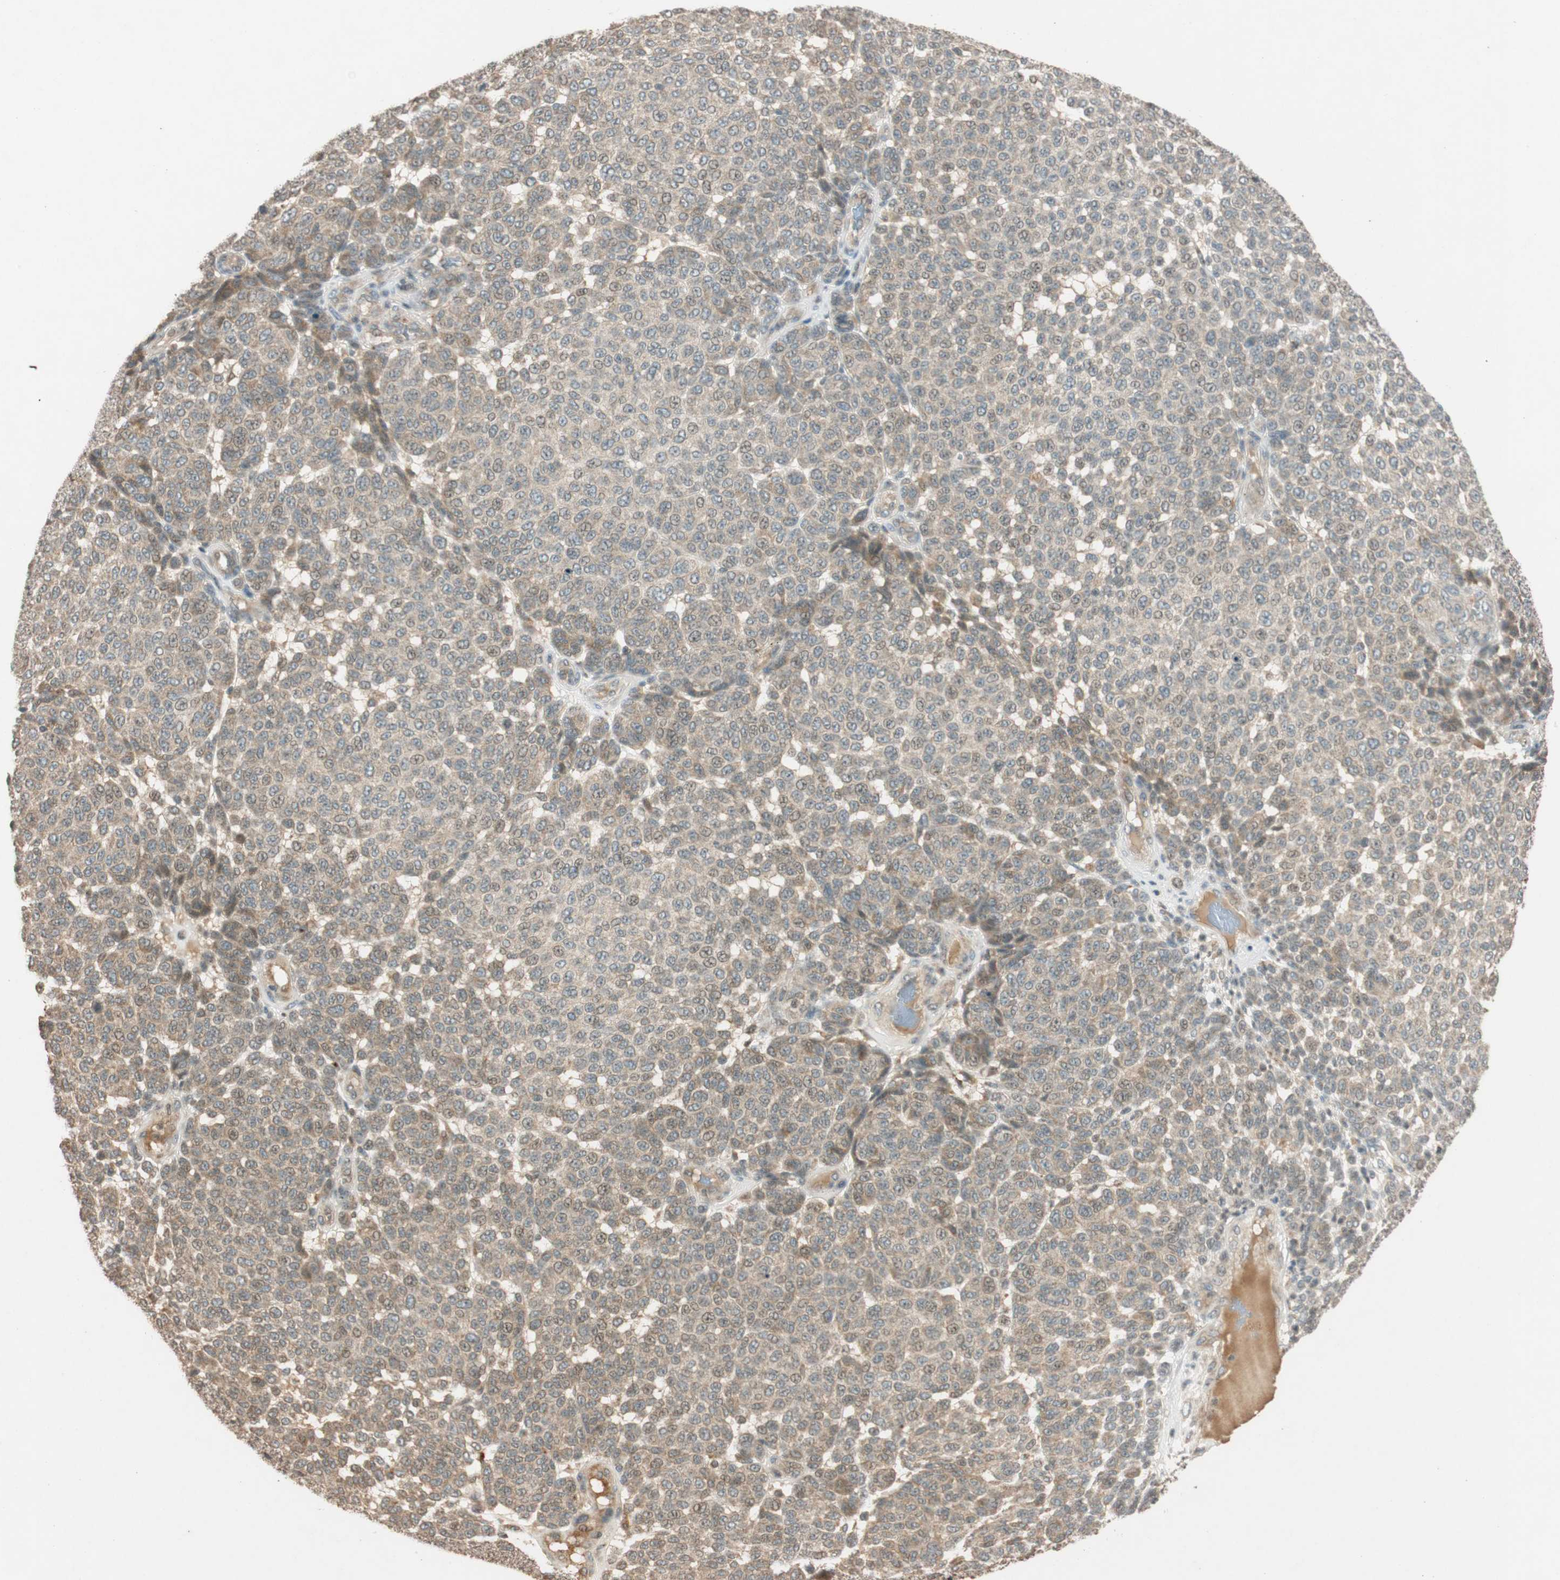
{"staining": {"intensity": "weak", "quantity": ">75%", "location": "cytoplasmic/membranous"}, "tissue": "melanoma", "cell_type": "Tumor cells", "image_type": "cancer", "snomed": [{"axis": "morphology", "description": "Malignant melanoma, NOS"}, {"axis": "topography", "description": "Skin"}], "caption": "This photomicrograph exhibits IHC staining of melanoma, with low weak cytoplasmic/membranous positivity in about >75% of tumor cells.", "gene": "GLB1", "patient": {"sex": "male", "age": 59}}